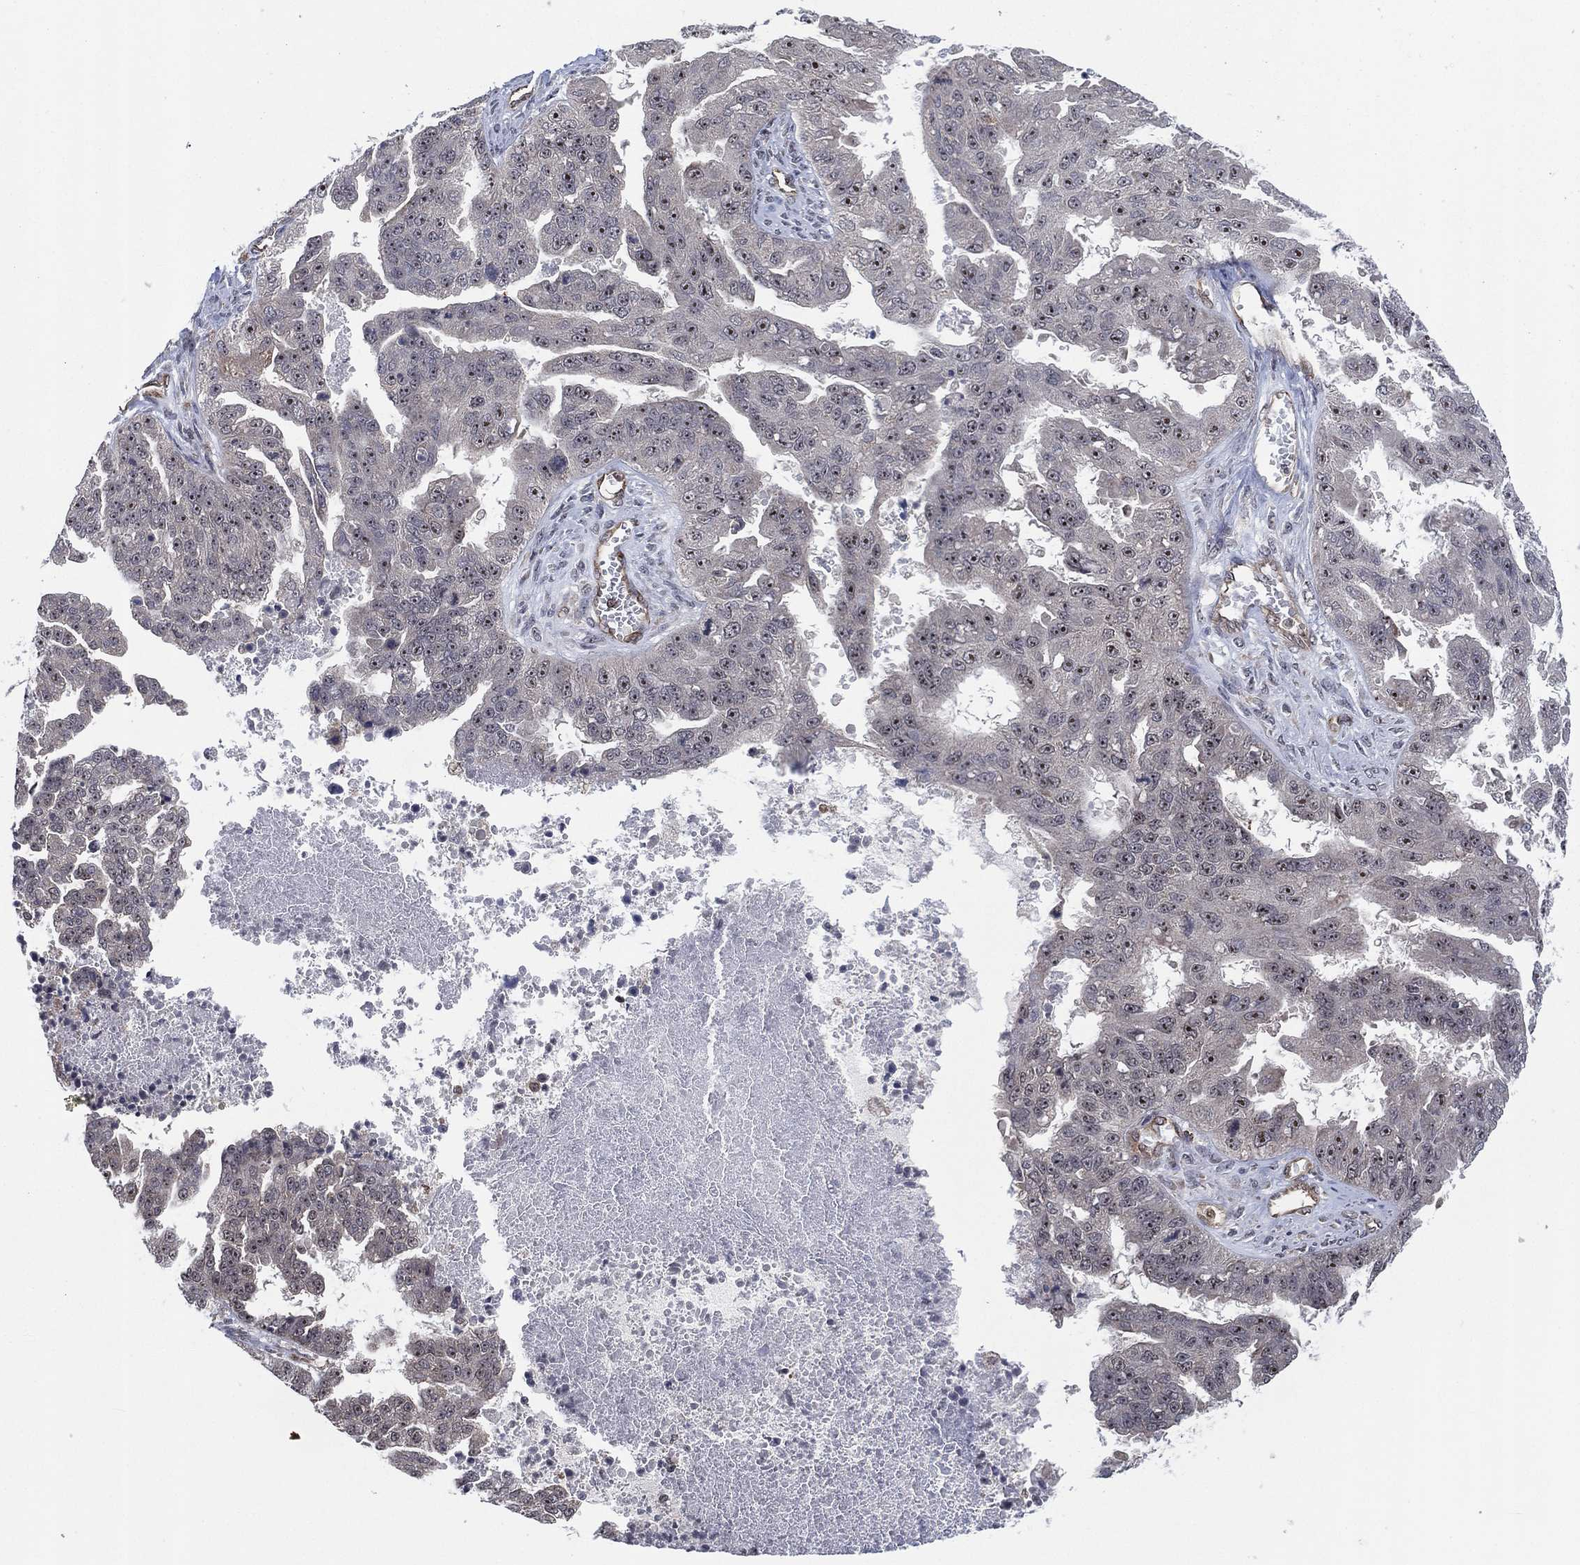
{"staining": {"intensity": "weak", "quantity": "<25%", "location": "nuclear"}, "tissue": "ovarian cancer", "cell_type": "Tumor cells", "image_type": "cancer", "snomed": [{"axis": "morphology", "description": "Cystadenocarcinoma, serous, NOS"}, {"axis": "topography", "description": "Ovary"}], "caption": "The photomicrograph demonstrates no staining of tumor cells in ovarian serous cystadenocarcinoma.", "gene": "TMCO1", "patient": {"sex": "female", "age": 58}}